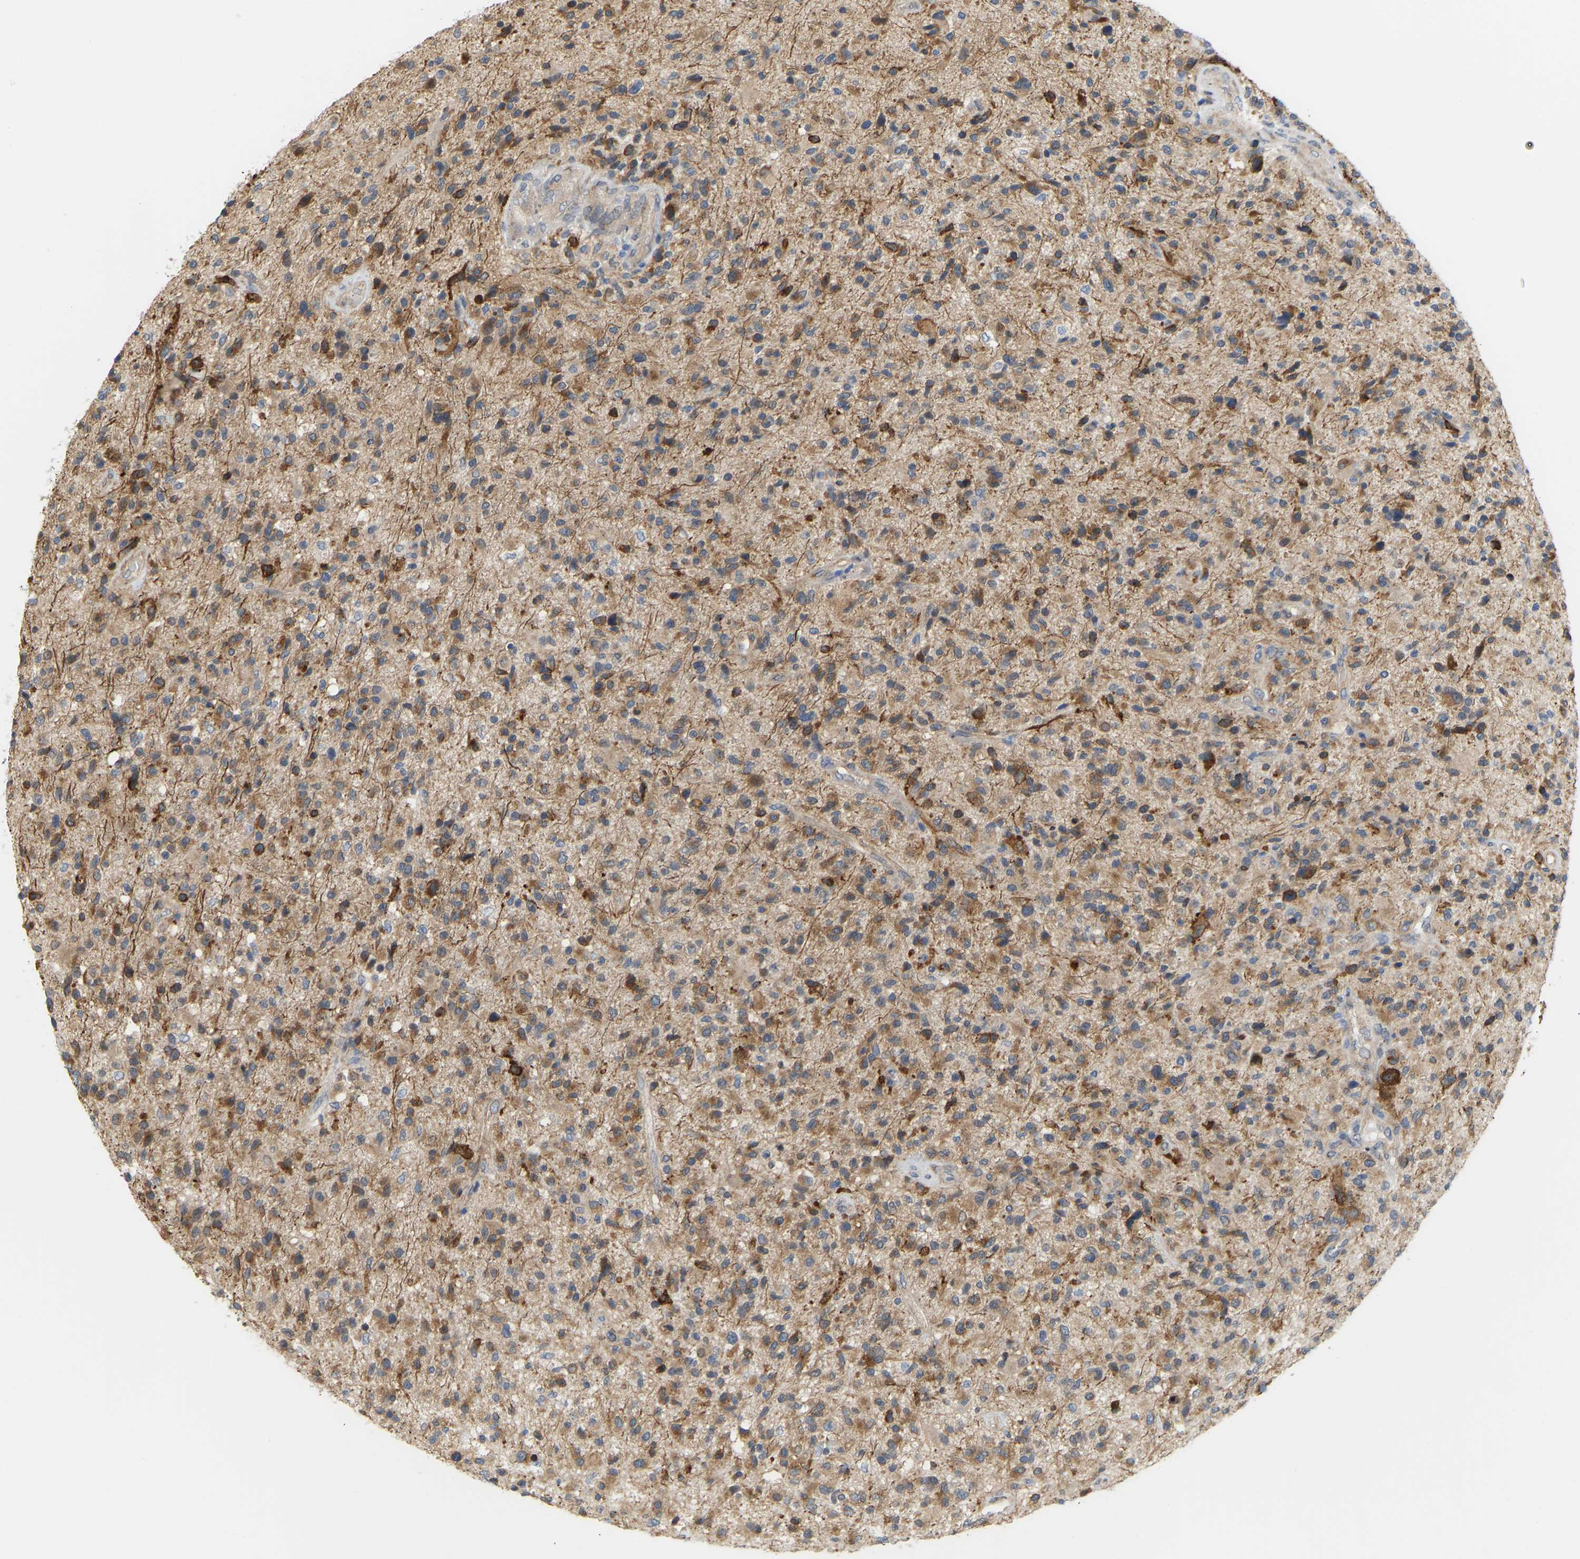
{"staining": {"intensity": "moderate", "quantity": ">75%", "location": "cytoplasmic/membranous"}, "tissue": "glioma", "cell_type": "Tumor cells", "image_type": "cancer", "snomed": [{"axis": "morphology", "description": "Glioma, malignant, High grade"}, {"axis": "topography", "description": "Brain"}], "caption": "Malignant high-grade glioma stained for a protein displays moderate cytoplasmic/membranous positivity in tumor cells. (DAB (3,3'-diaminobenzidine) IHC, brown staining for protein, blue staining for nuclei).", "gene": "BEND3", "patient": {"sex": "male", "age": 72}}